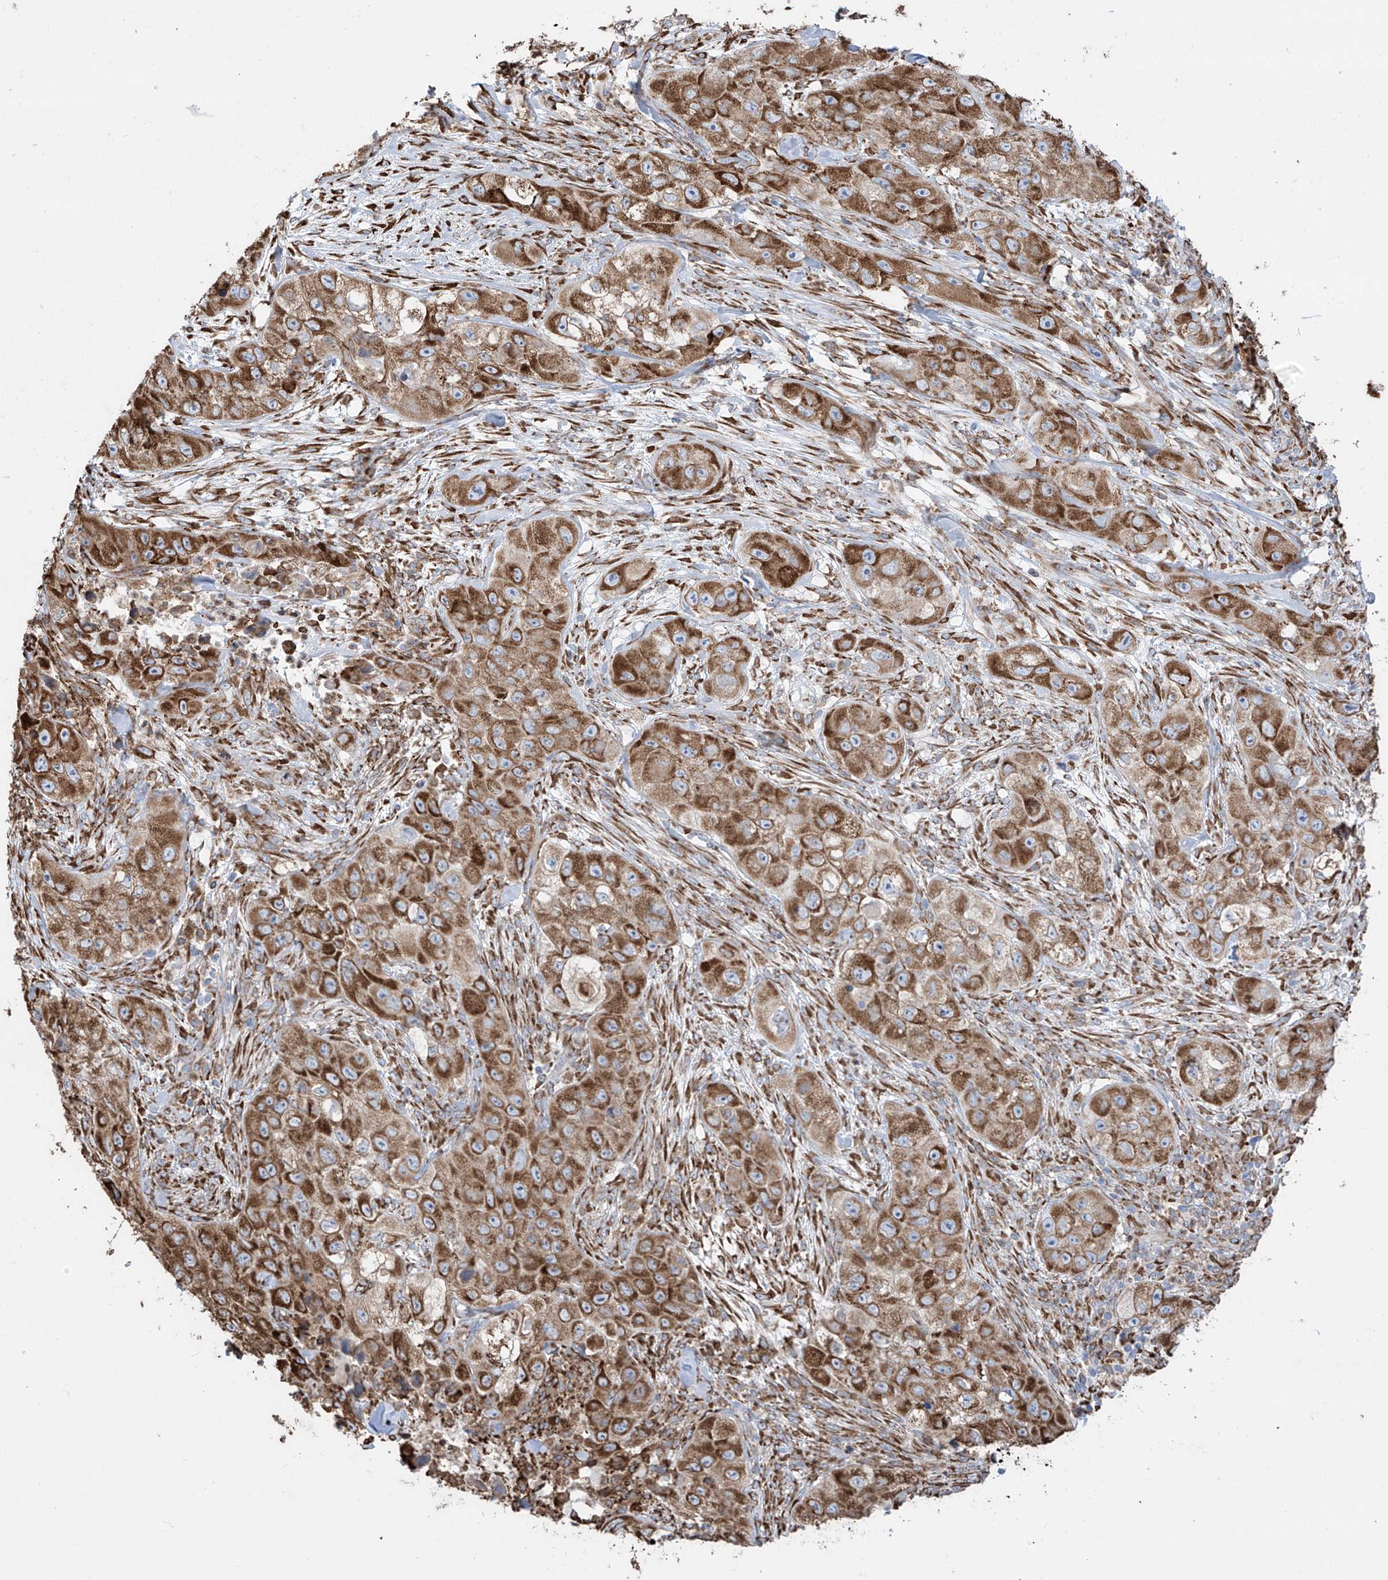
{"staining": {"intensity": "strong", "quantity": ">75%", "location": "cytoplasmic/membranous"}, "tissue": "skin cancer", "cell_type": "Tumor cells", "image_type": "cancer", "snomed": [{"axis": "morphology", "description": "Squamous cell carcinoma, NOS"}, {"axis": "topography", "description": "Skin"}, {"axis": "topography", "description": "Subcutis"}], "caption": "This is an image of immunohistochemistry (IHC) staining of skin cancer, which shows strong expression in the cytoplasmic/membranous of tumor cells.", "gene": "ZNF354C", "patient": {"sex": "male", "age": 73}}